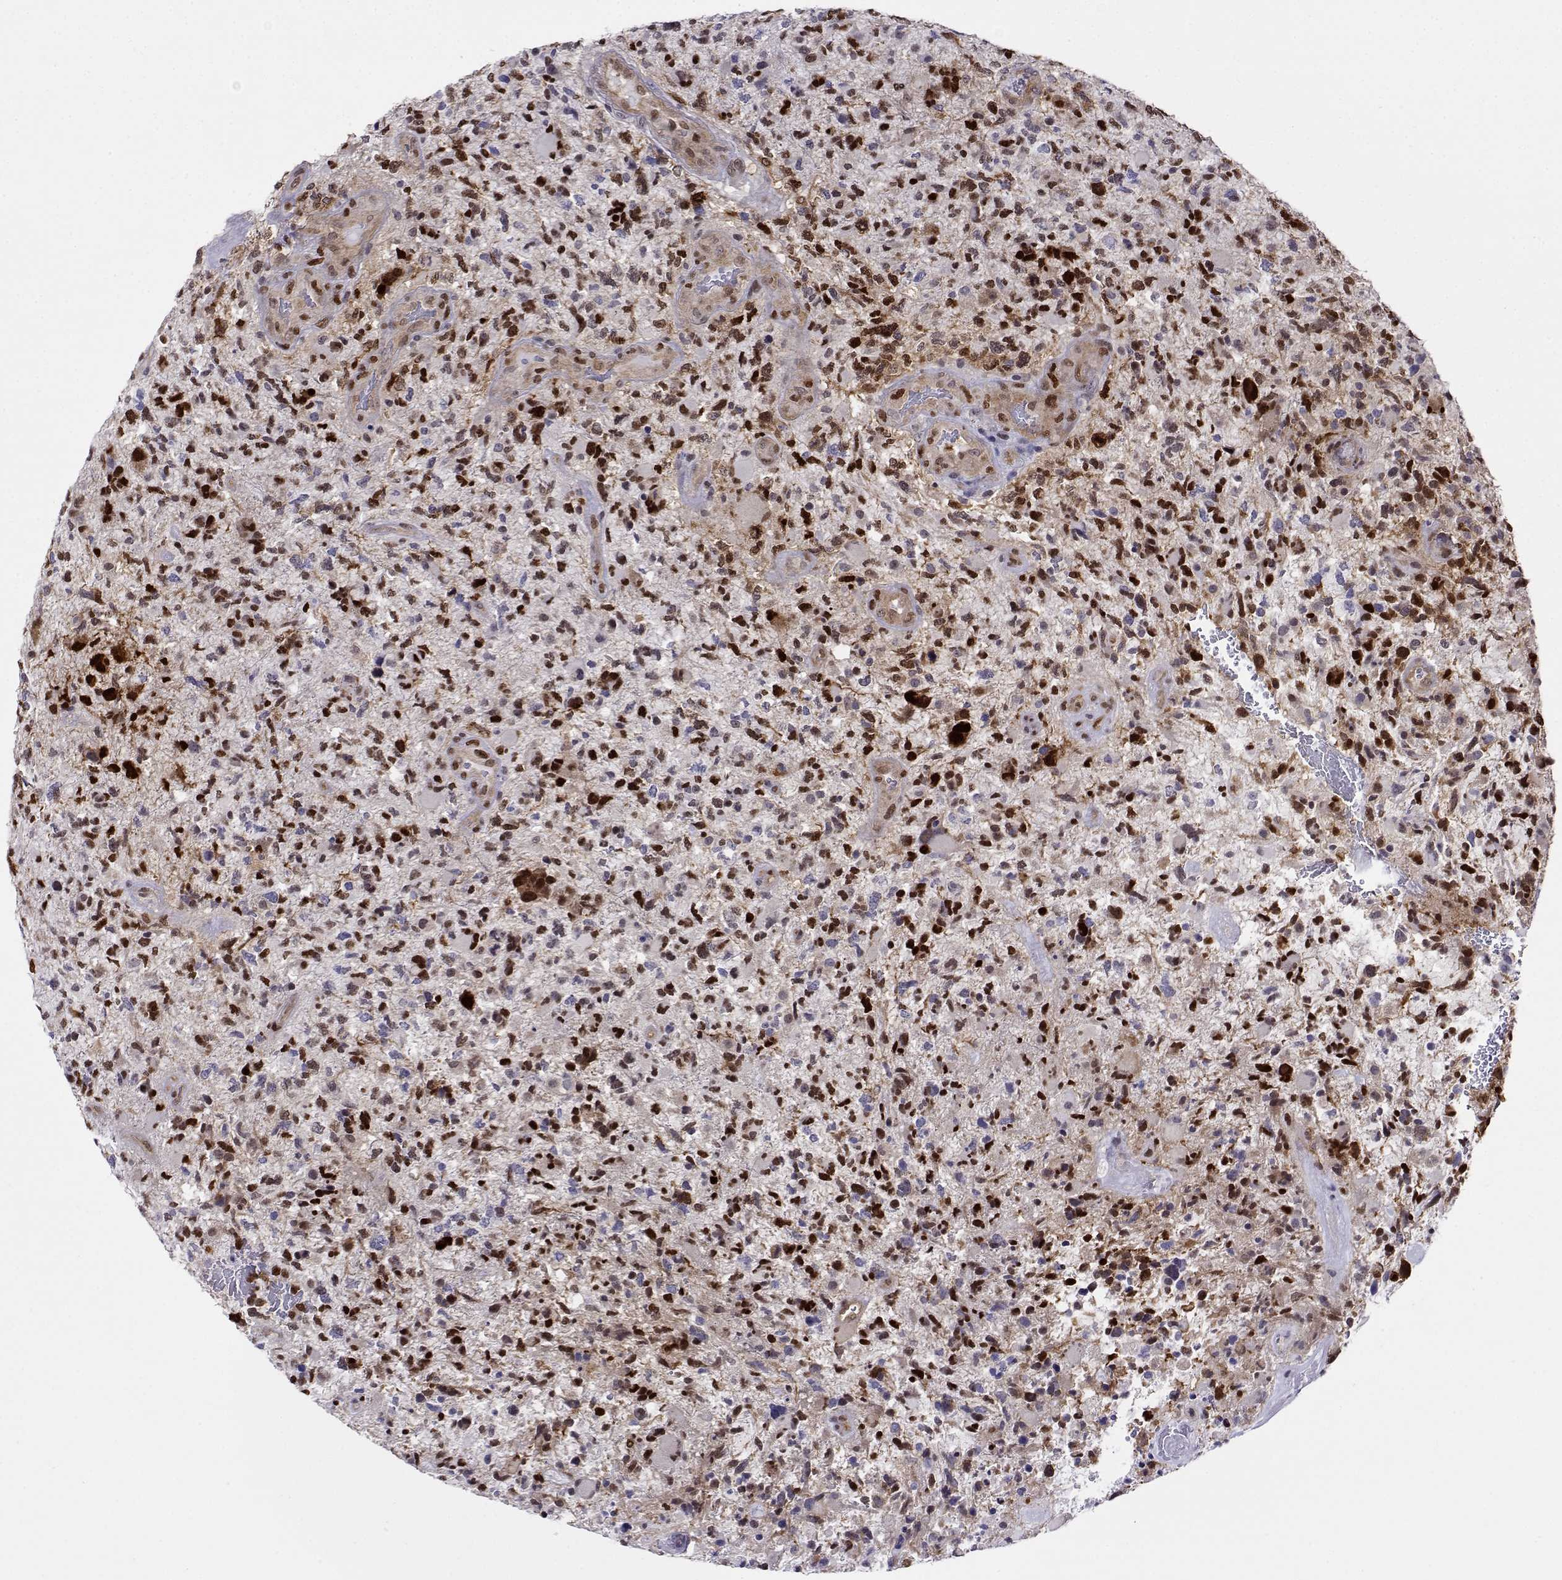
{"staining": {"intensity": "strong", "quantity": "25%-75%", "location": "nuclear"}, "tissue": "glioma", "cell_type": "Tumor cells", "image_type": "cancer", "snomed": [{"axis": "morphology", "description": "Glioma, malignant, High grade"}, {"axis": "topography", "description": "Brain"}], "caption": "Strong nuclear positivity is appreciated in about 25%-75% of tumor cells in glioma. Nuclei are stained in blue.", "gene": "ERF", "patient": {"sex": "female", "age": 71}}